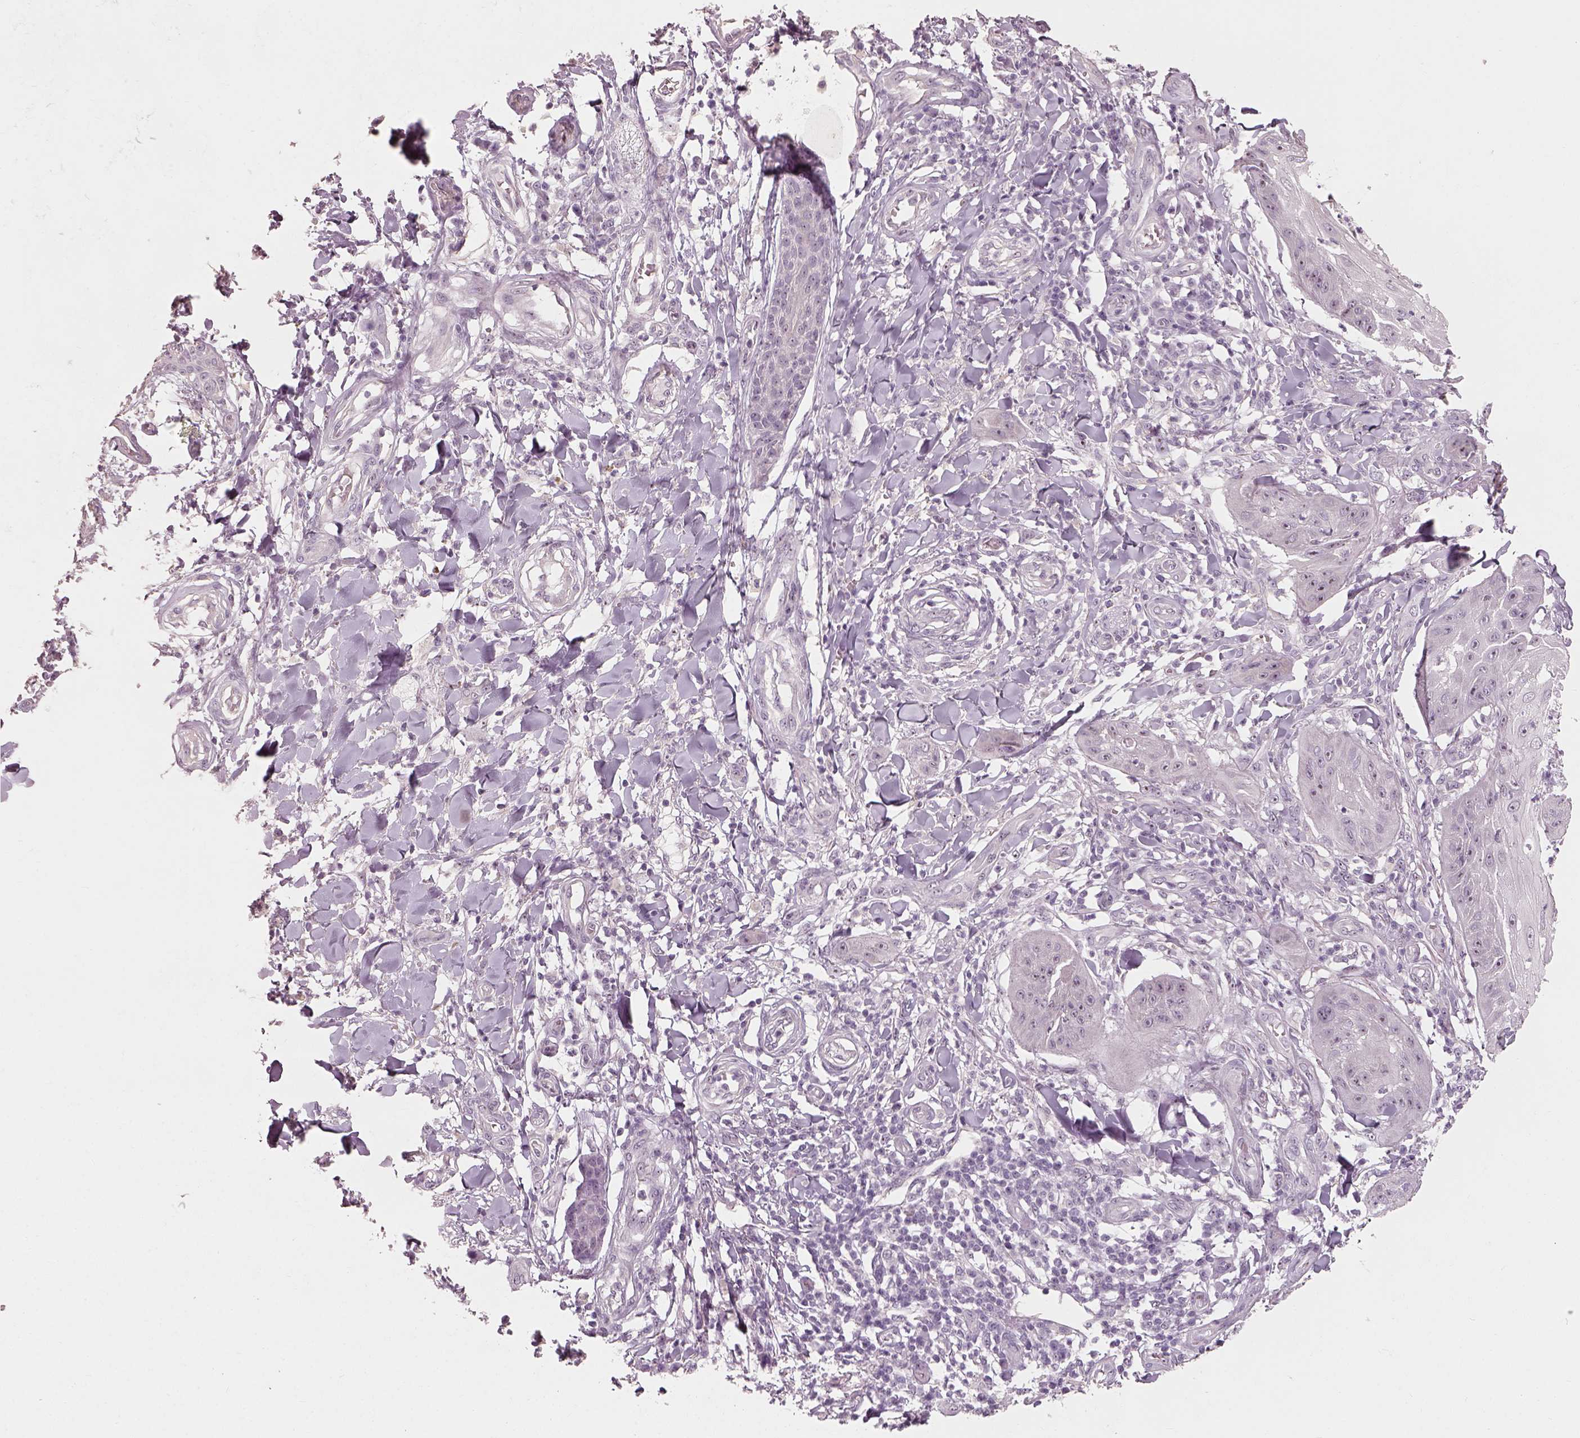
{"staining": {"intensity": "negative", "quantity": "none", "location": "none"}, "tissue": "skin cancer", "cell_type": "Tumor cells", "image_type": "cancer", "snomed": [{"axis": "morphology", "description": "Squamous cell carcinoma, NOS"}, {"axis": "topography", "description": "Skin"}], "caption": "Immunohistochemical staining of squamous cell carcinoma (skin) shows no significant staining in tumor cells.", "gene": "CDS1", "patient": {"sex": "male", "age": 70}}